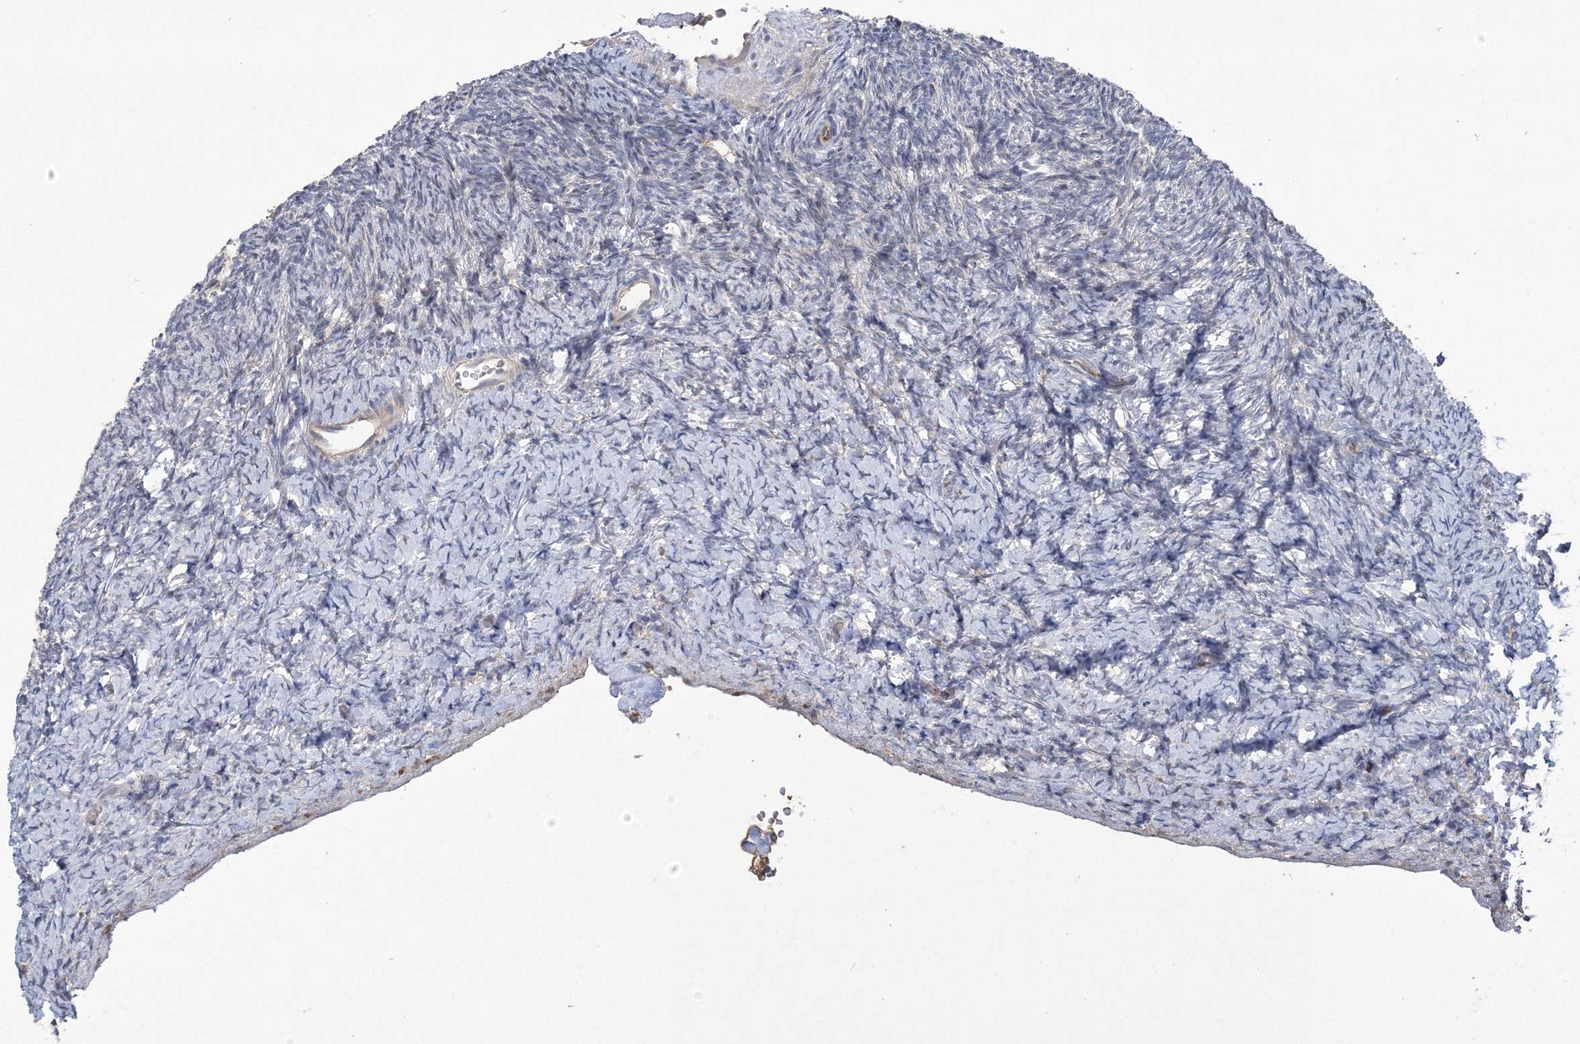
{"staining": {"intensity": "negative", "quantity": "none", "location": "none"}, "tissue": "ovary", "cell_type": "Ovarian stroma cells", "image_type": "normal", "snomed": [{"axis": "morphology", "description": "Normal tissue, NOS"}, {"axis": "topography", "description": "Ovary"}], "caption": "Immunohistochemical staining of benign ovary reveals no significant positivity in ovarian stroma cells. (Immunohistochemistry (ihc), brightfield microscopy, high magnification).", "gene": "WBP1L", "patient": {"sex": "female", "age": 34}}